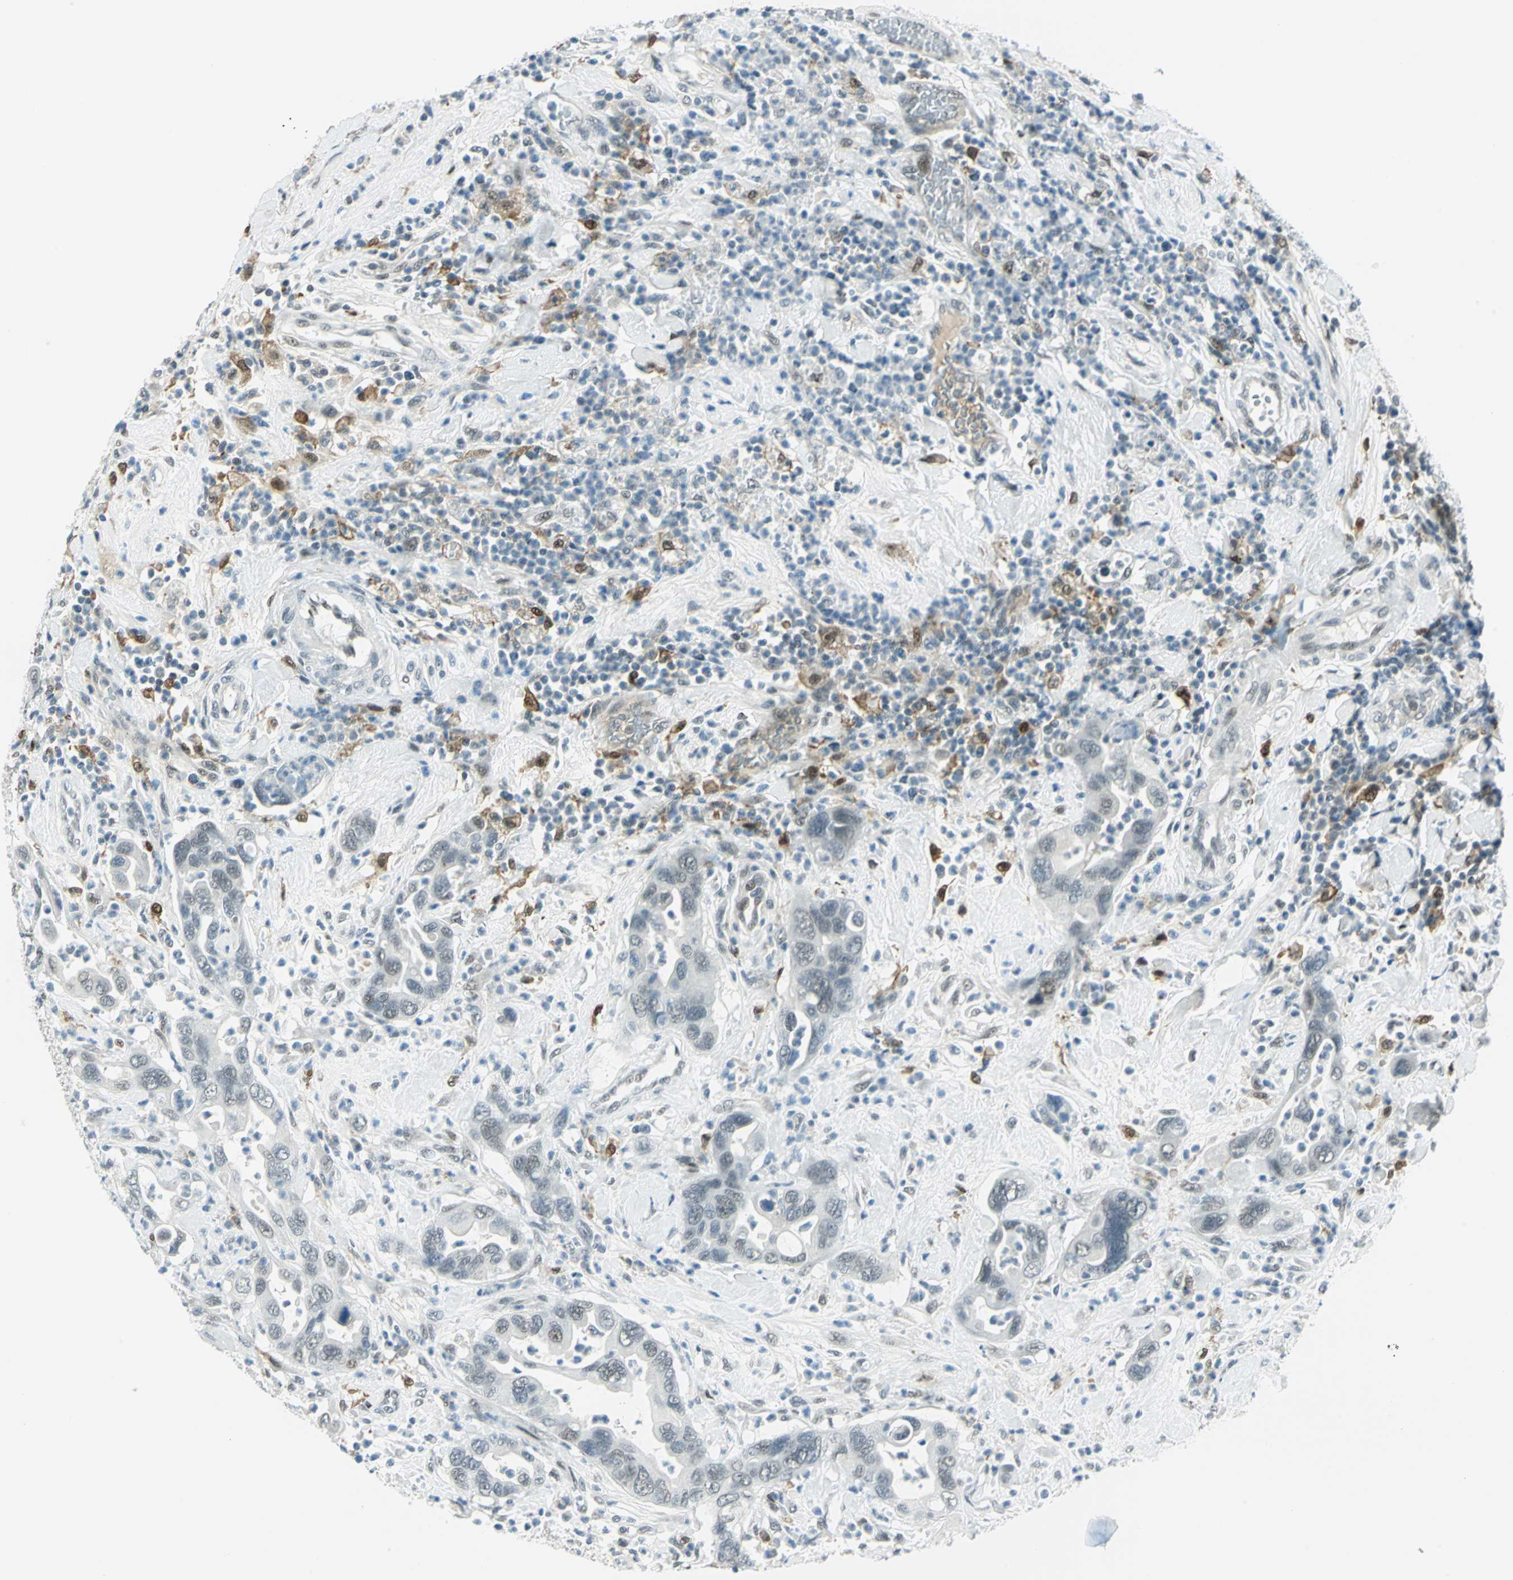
{"staining": {"intensity": "weak", "quantity": "<25%", "location": "nuclear"}, "tissue": "pancreatic cancer", "cell_type": "Tumor cells", "image_type": "cancer", "snomed": [{"axis": "morphology", "description": "Adenocarcinoma, NOS"}, {"axis": "topography", "description": "Pancreas"}], "caption": "Tumor cells are negative for brown protein staining in adenocarcinoma (pancreatic).", "gene": "MTMR10", "patient": {"sex": "female", "age": 71}}